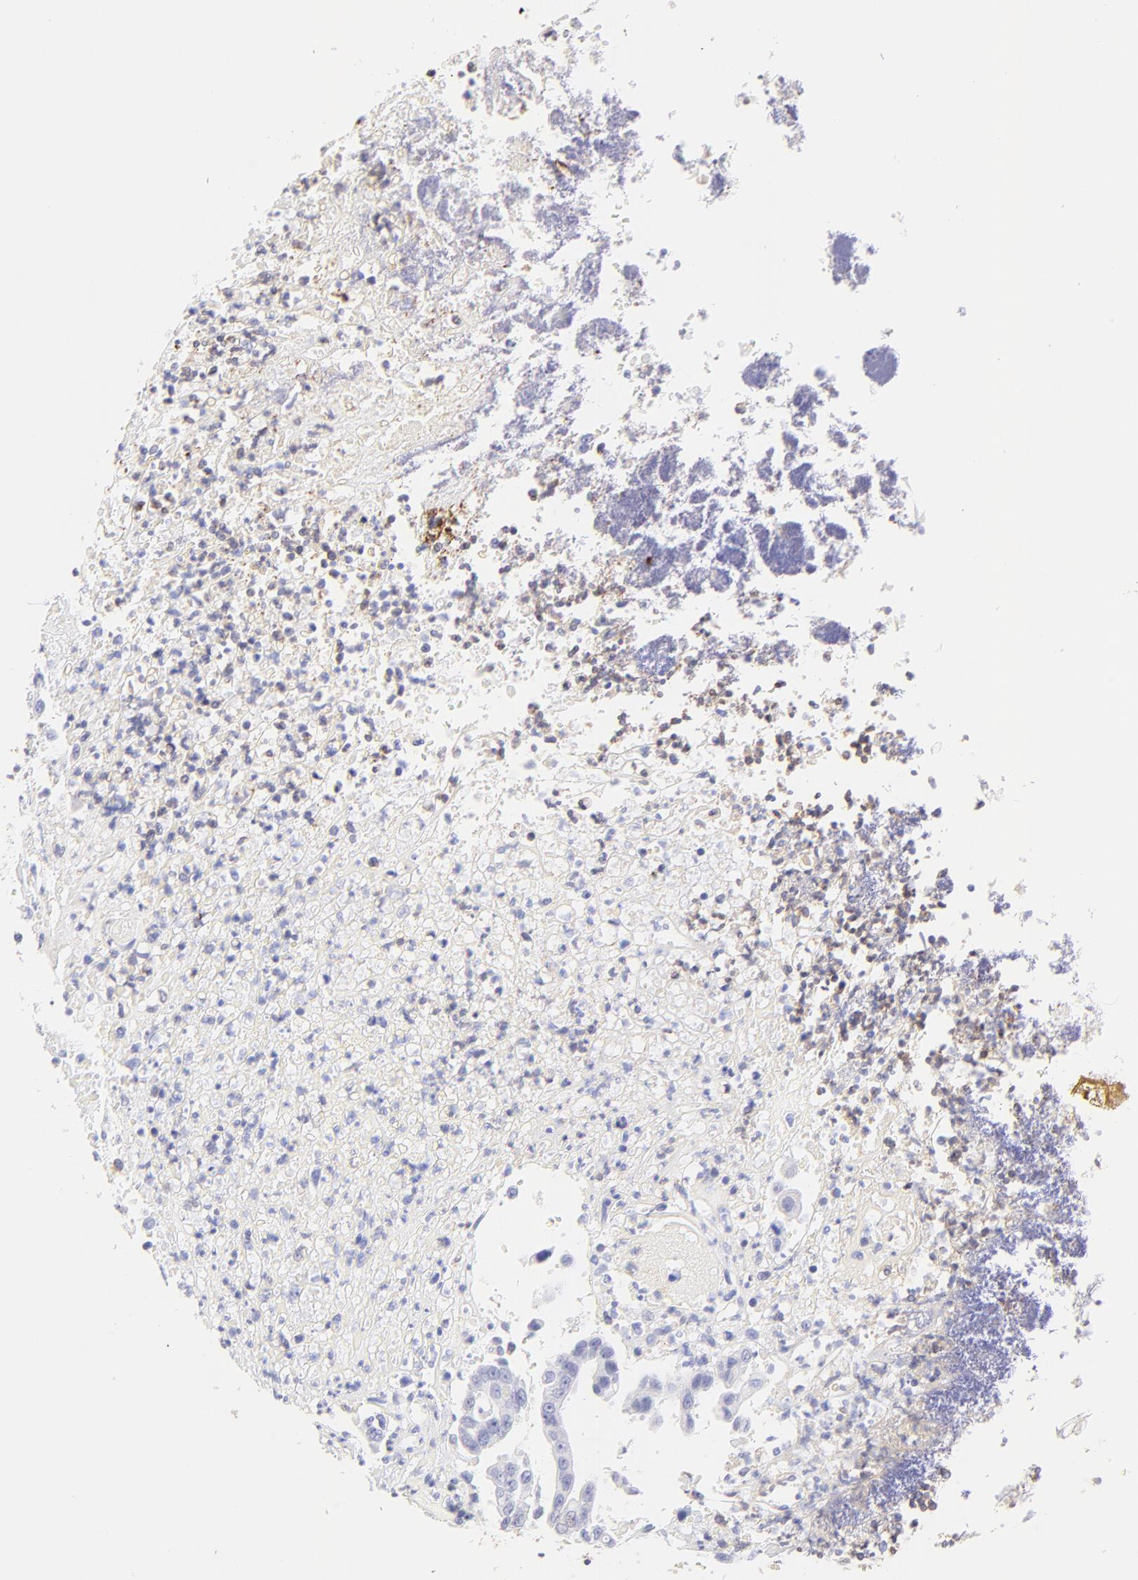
{"staining": {"intensity": "negative", "quantity": "none", "location": "none"}, "tissue": "colorectal cancer", "cell_type": "Tumor cells", "image_type": "cancer", "snomed": [{"axis": "morphology", "description": "Adenocarcinoma, NOS"}, {"axis": "topography", "description": "Colon"}], "caption": "This is an IHC photomicrograph of human colorectal cancer. There is no expression in tumor cells.", "gene": "IRAG2", "patient": {"sex": "female", "age": 70}}